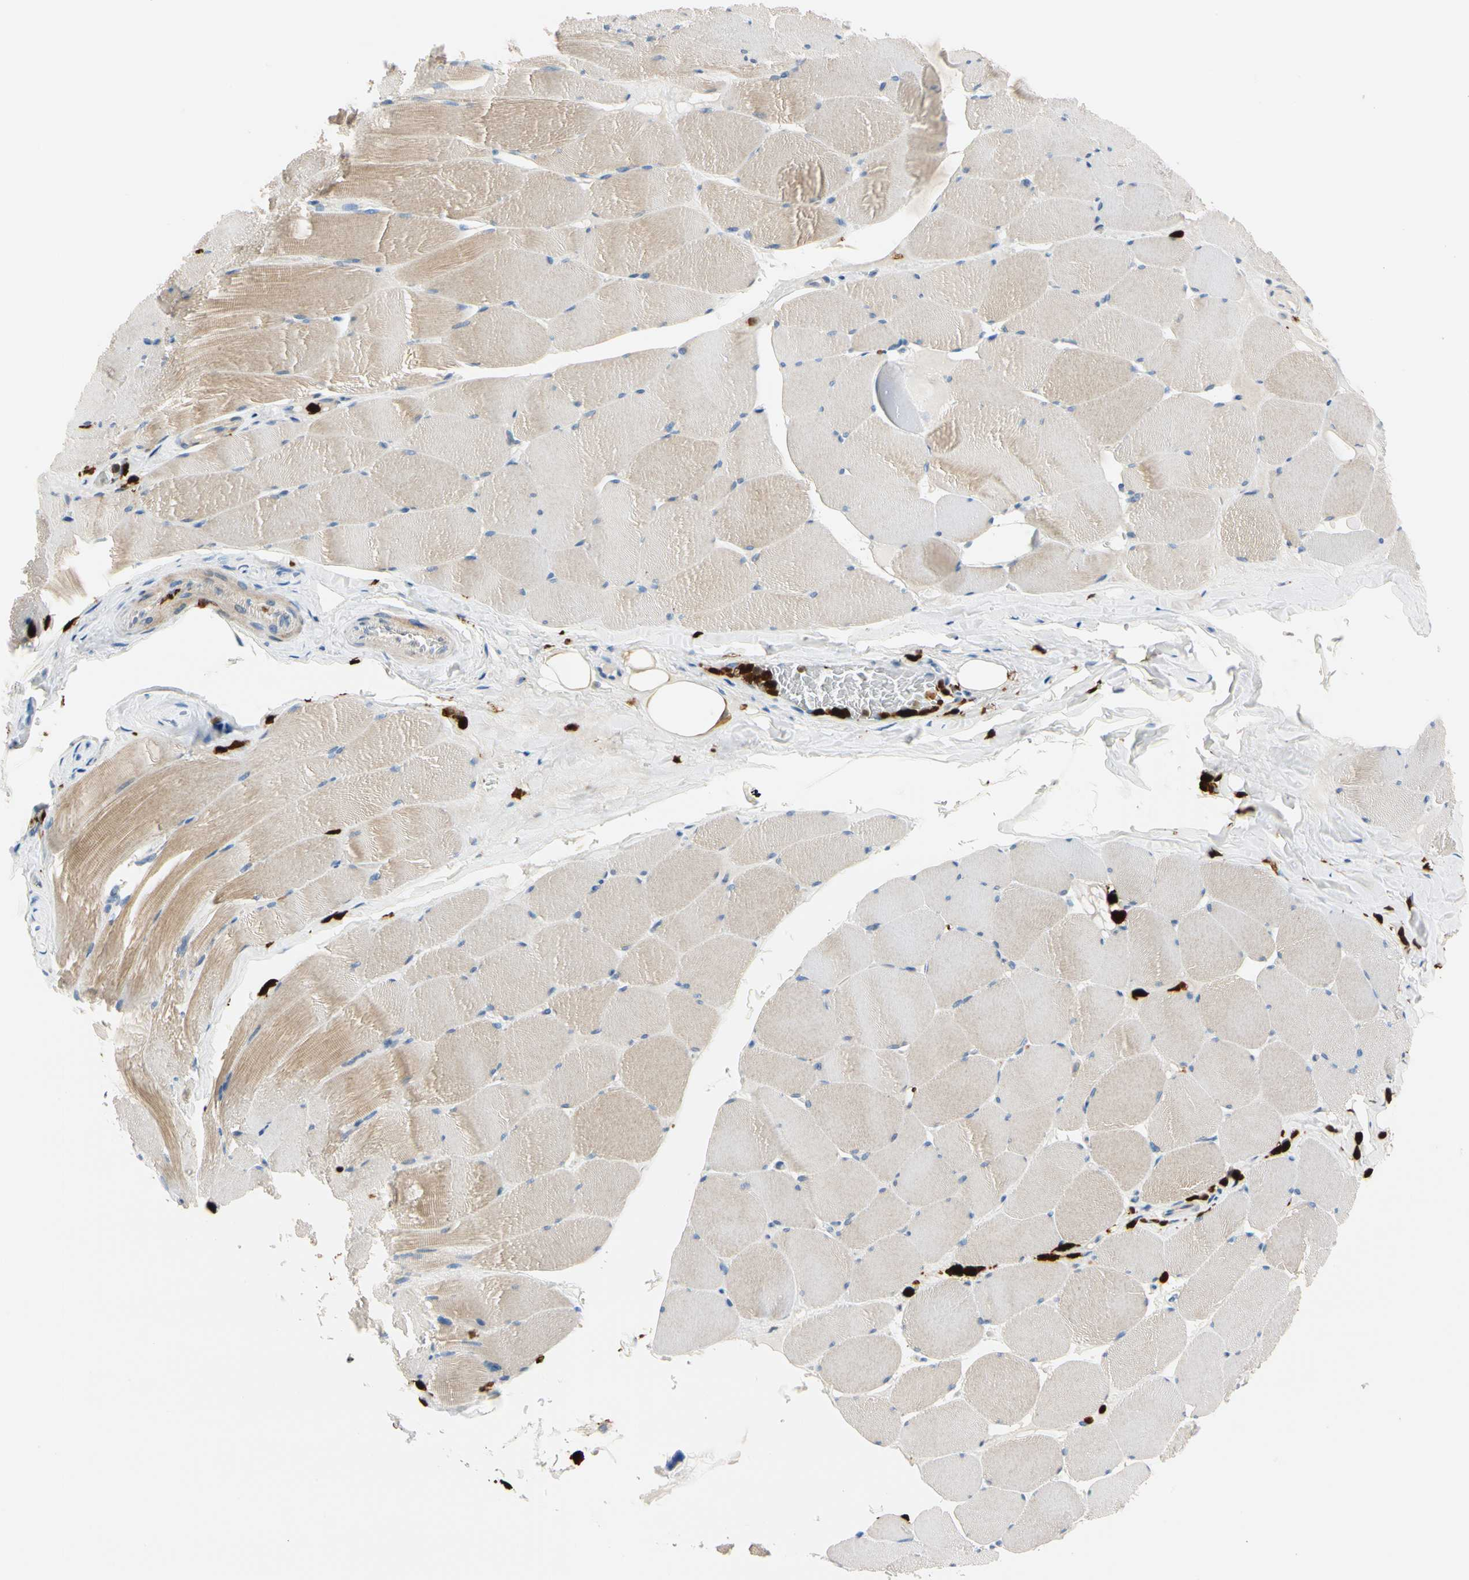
{"staining": {"intensity": "weak", "quantity": ">75%", "location": "cytoplasmic/membranous"}, "tissue": "skeletal muscle", "cell_type": "Myocytes", "image_type": "normal", "snomed": [{"axis": "morphology", "description": "Normal tissue, NOS"}, {"axis": "topography", "description": "Skeletal muscle"}], "caption": "Immunohistochemical staining of unremarkable human skeletal muscle exhibits >75% levels of weak cytoplasmic/membranous protein staining in about >75% of myocytes.", "gene": "TRAF5", "patient": {"sex": "male", "age": 62}}